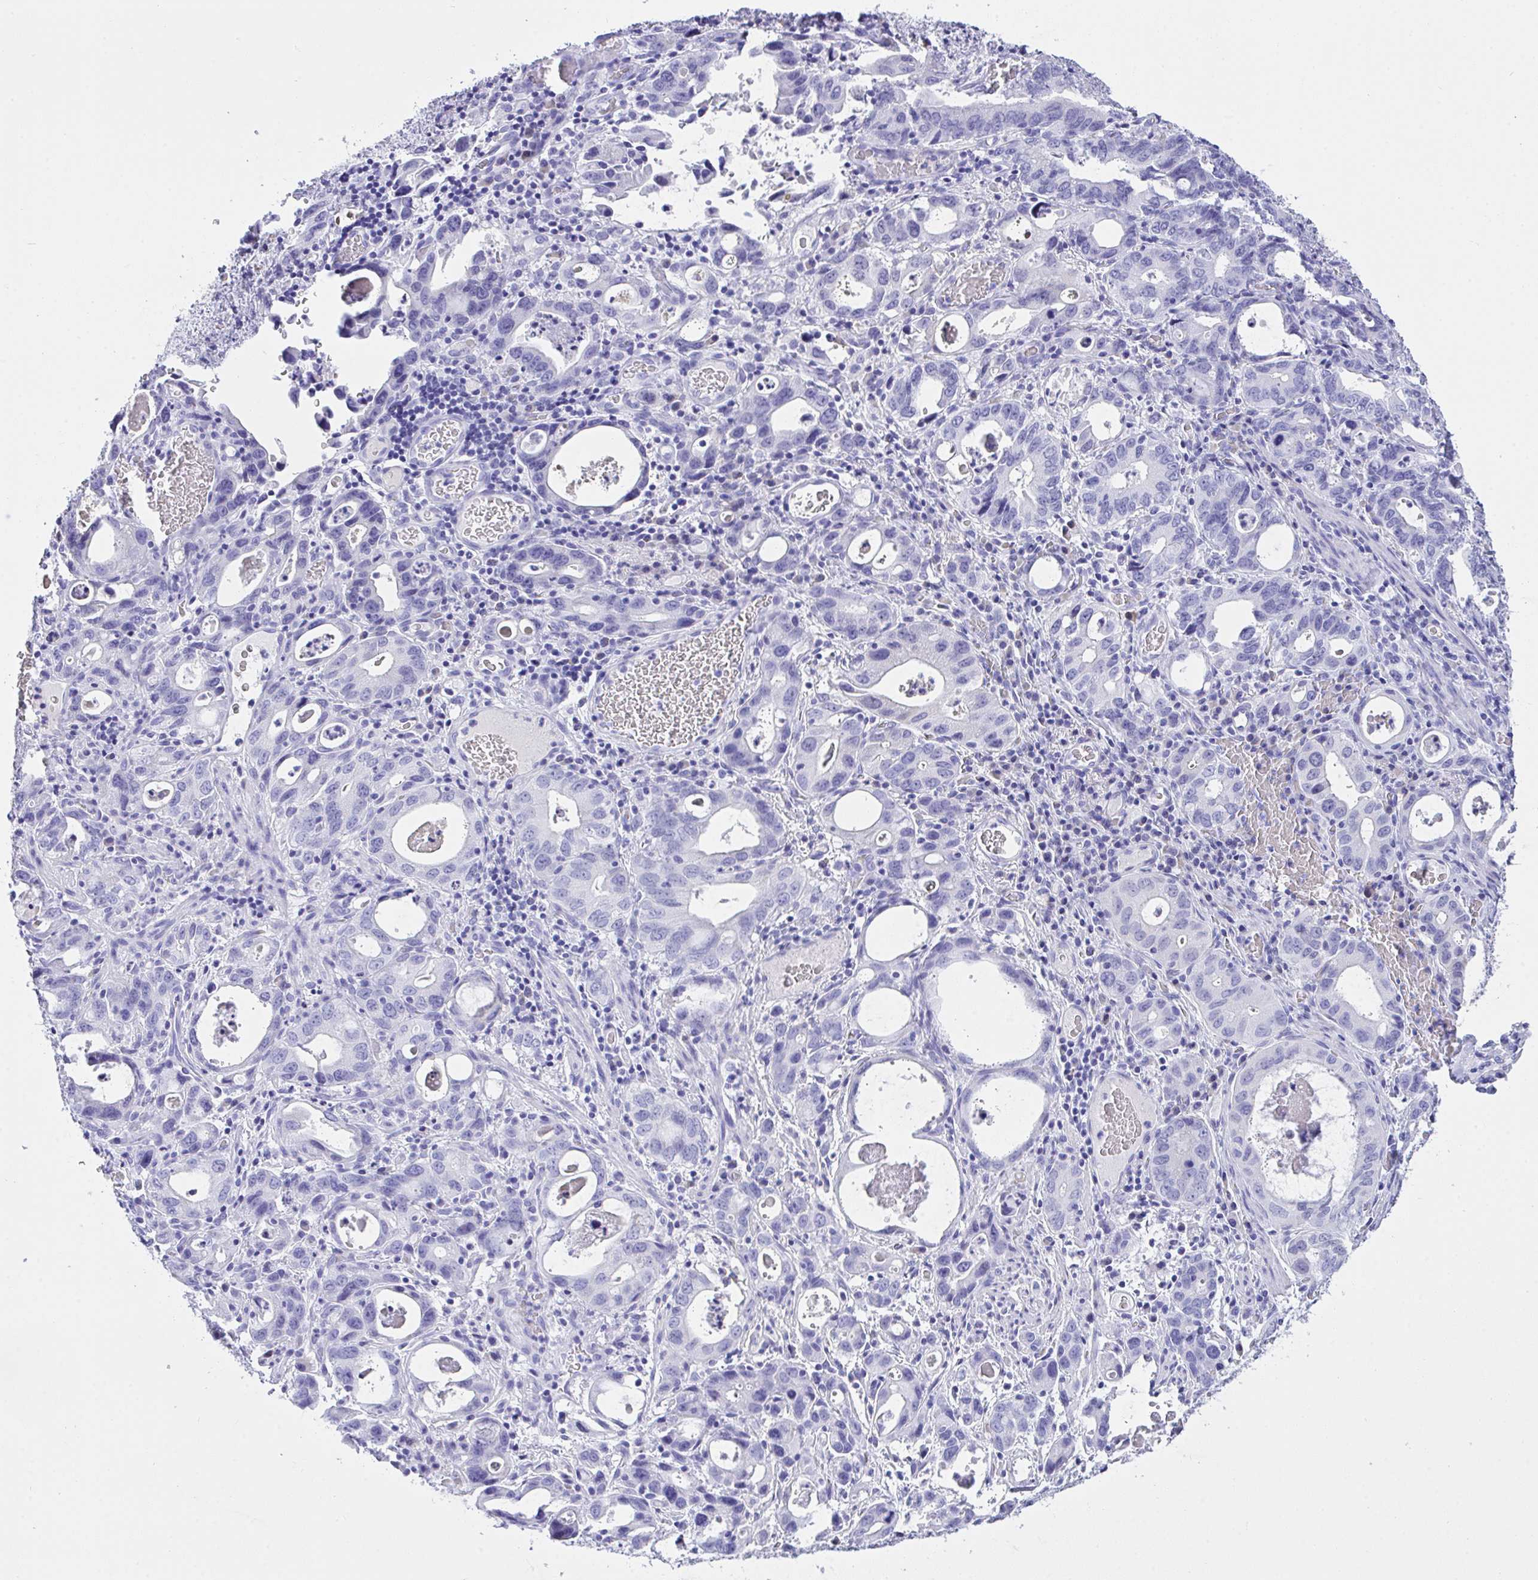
{"staining": {"intensity": "negative", "quantity": "none", "location": "none"}, "tissue": "stomach cancer", "cell_type": "Tumor cells", "image_type": "cancer", "snomed": [{"axis": "morphology", "description": "Adenocarcinoma, NOS"}, {"axis": "topography", "description": "Stomach, upper"}], "caption": "This is a photomicrograph of IHC staining of stomach cancer (adenocarcinoma), which shows no staining in tumor cells. (DAB immunohistochemistry visualized using brightfield microscopy, high magnification).", "gene": "AKR1D1", "patient": {"sex": "male", "age": 74}}